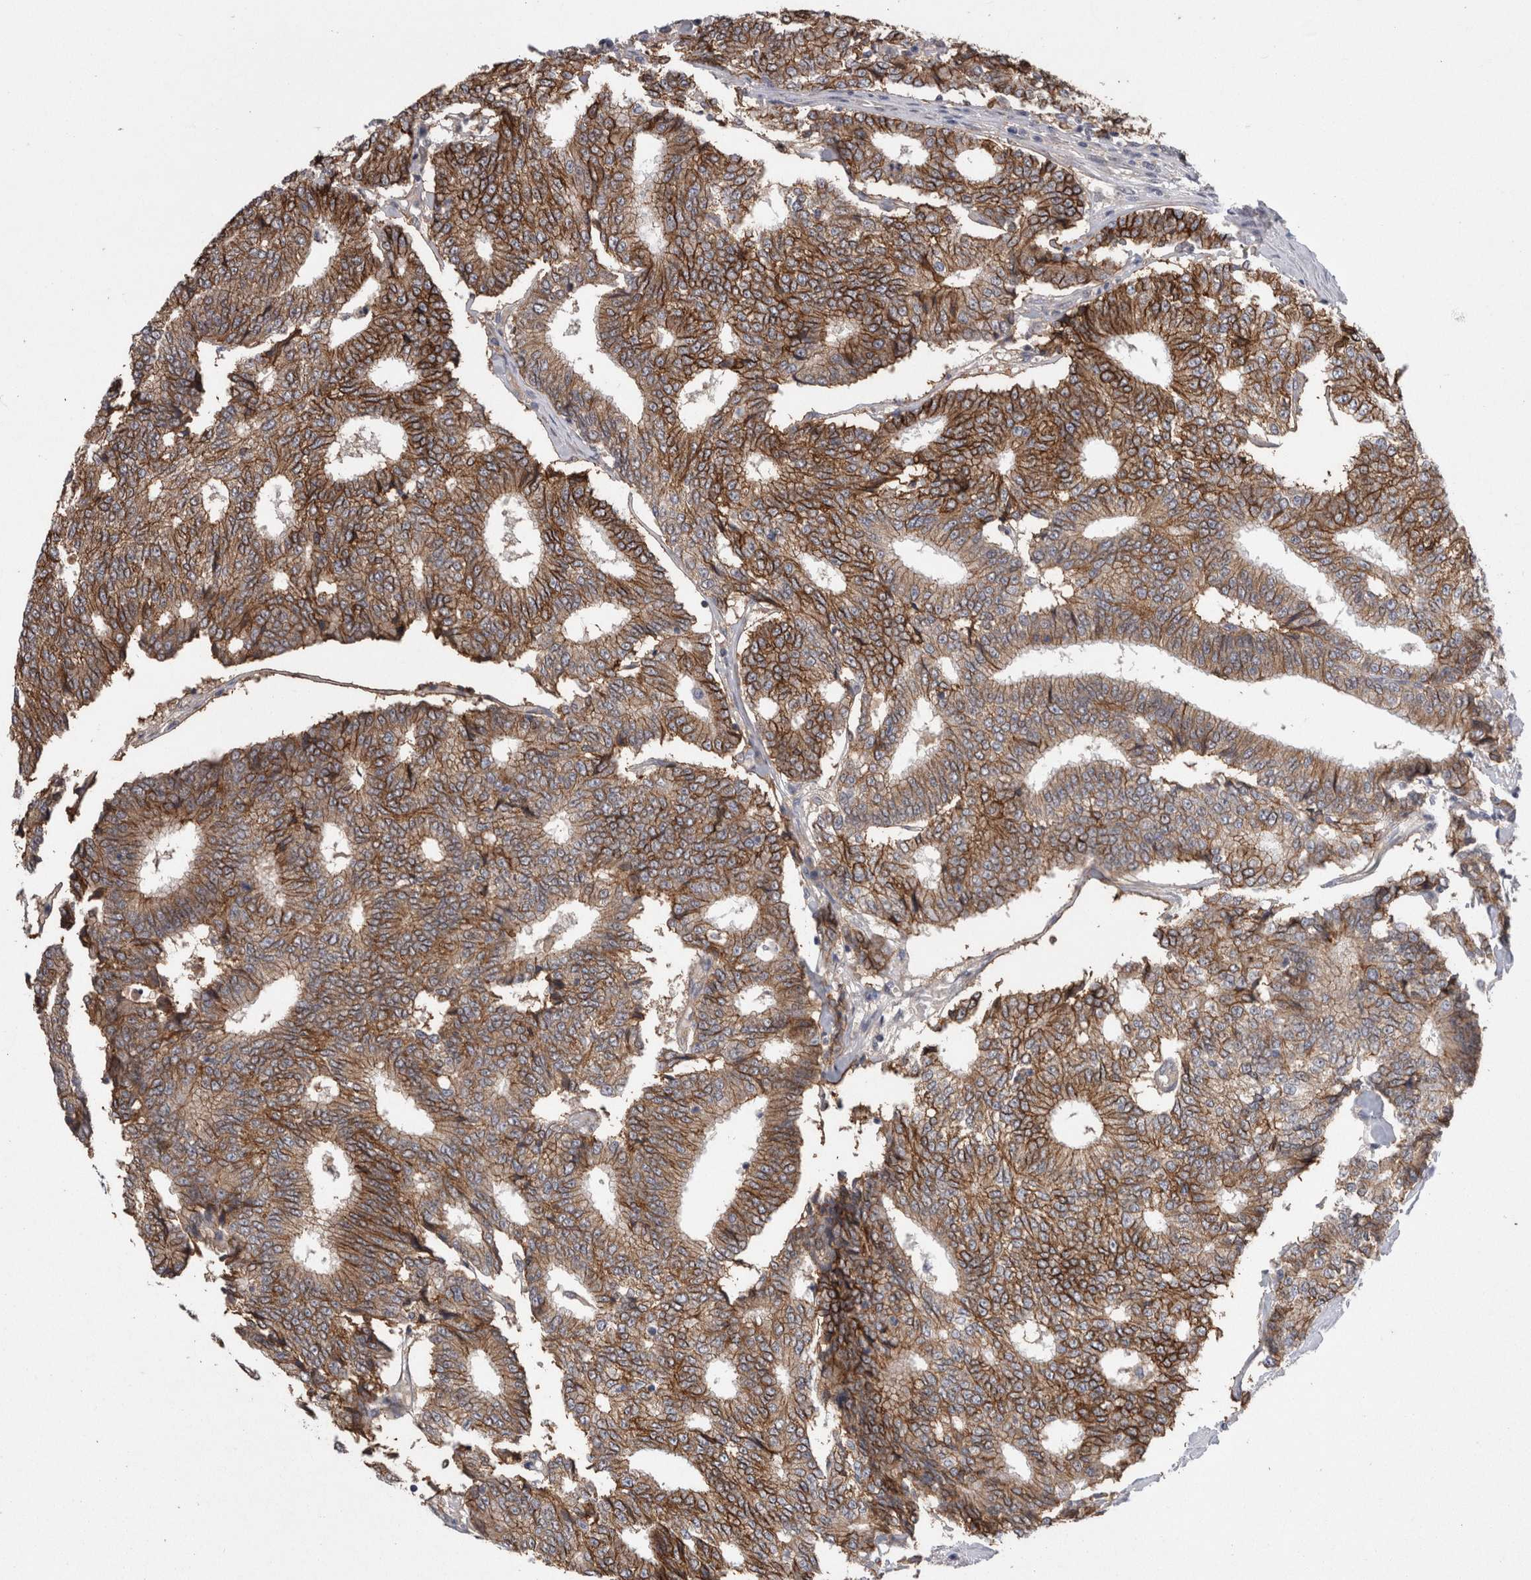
{"staining": {"intensity": "strong", "quantity": ">75%", "location": "cytoplasmic/membranous"}, "tissue": "prostate cancer", "cell_type": "Tumor cells", "image_type": "cancer", "snomed": [{"axis": "morphology", "description": "Normal tissue, NOS"}, {"axis": "morphology", "description": "Adenocarcinoma, High grade"}, {"axis": "topography", "description": "Prostate"}, {"axis": "topography", "description": "Seminal veicle"}], "caption": "Strong cytoplasmic/membranous positivity for a protein is present in approximately >75% of tumor cells of adenocarcinoma (high-grade) (prostate) using IHC.", "gene": "NECTIN2", "patient": {"sex": "male", "age": 55}}